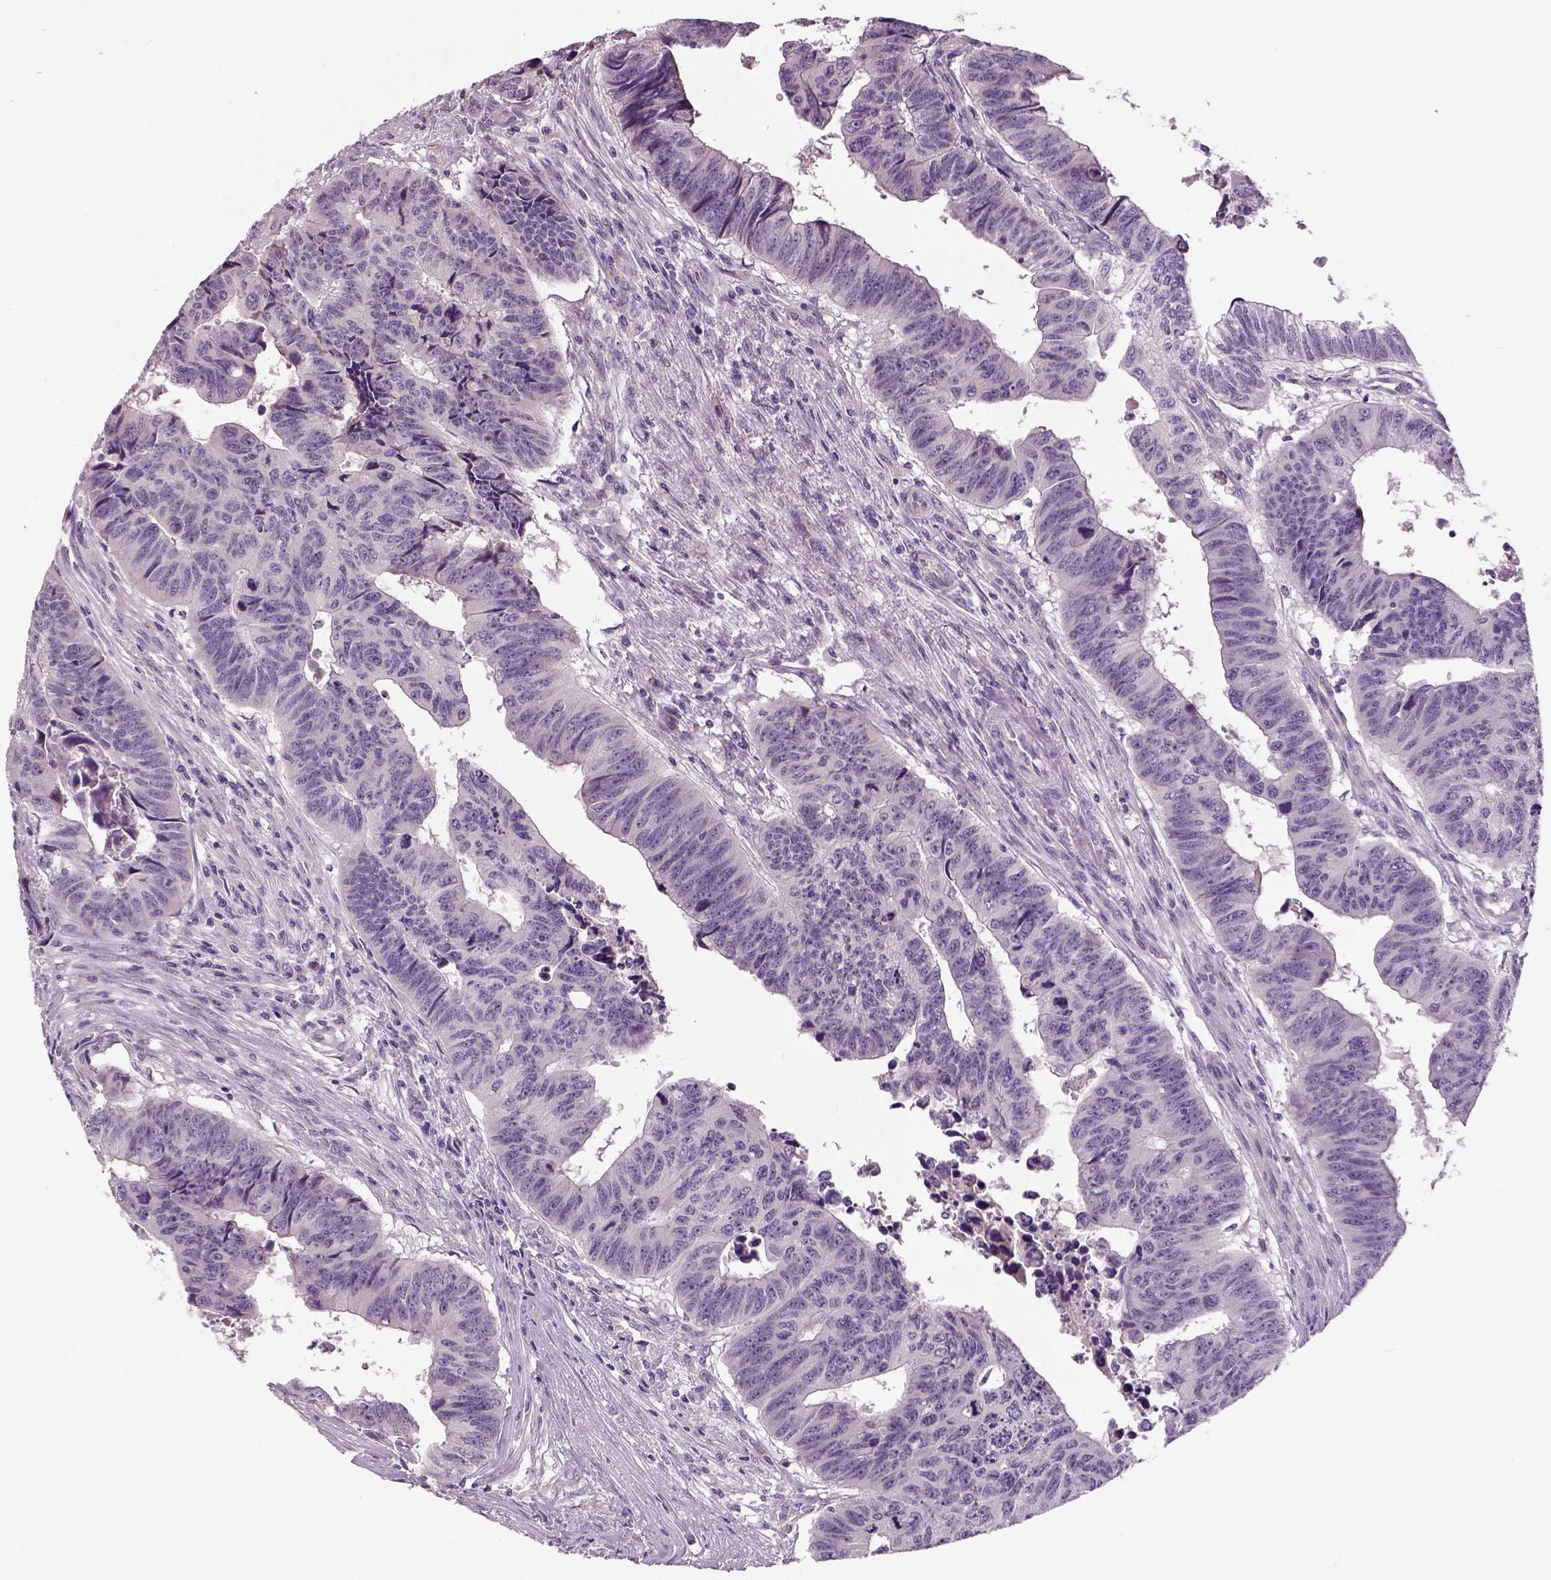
{"staining": {"intensity": "negative", "quantity": "none", "location": "none"}, "tissue": "colorectal cancer", "cell_type": "Tumor cells", "image_type": "cancer", "snomed": [{"axis": "morphology", "description": "Adenocarcinoma, NOS"}, {"axis": "topography", "description": "Rectum"}], "caption": "Colorectal adenocarcinoma stained for a protein using immunohistochemistry displays no staining tumor cells.", "gene": "NECAB1", "patient": {"sex": "female", "age": 85}}